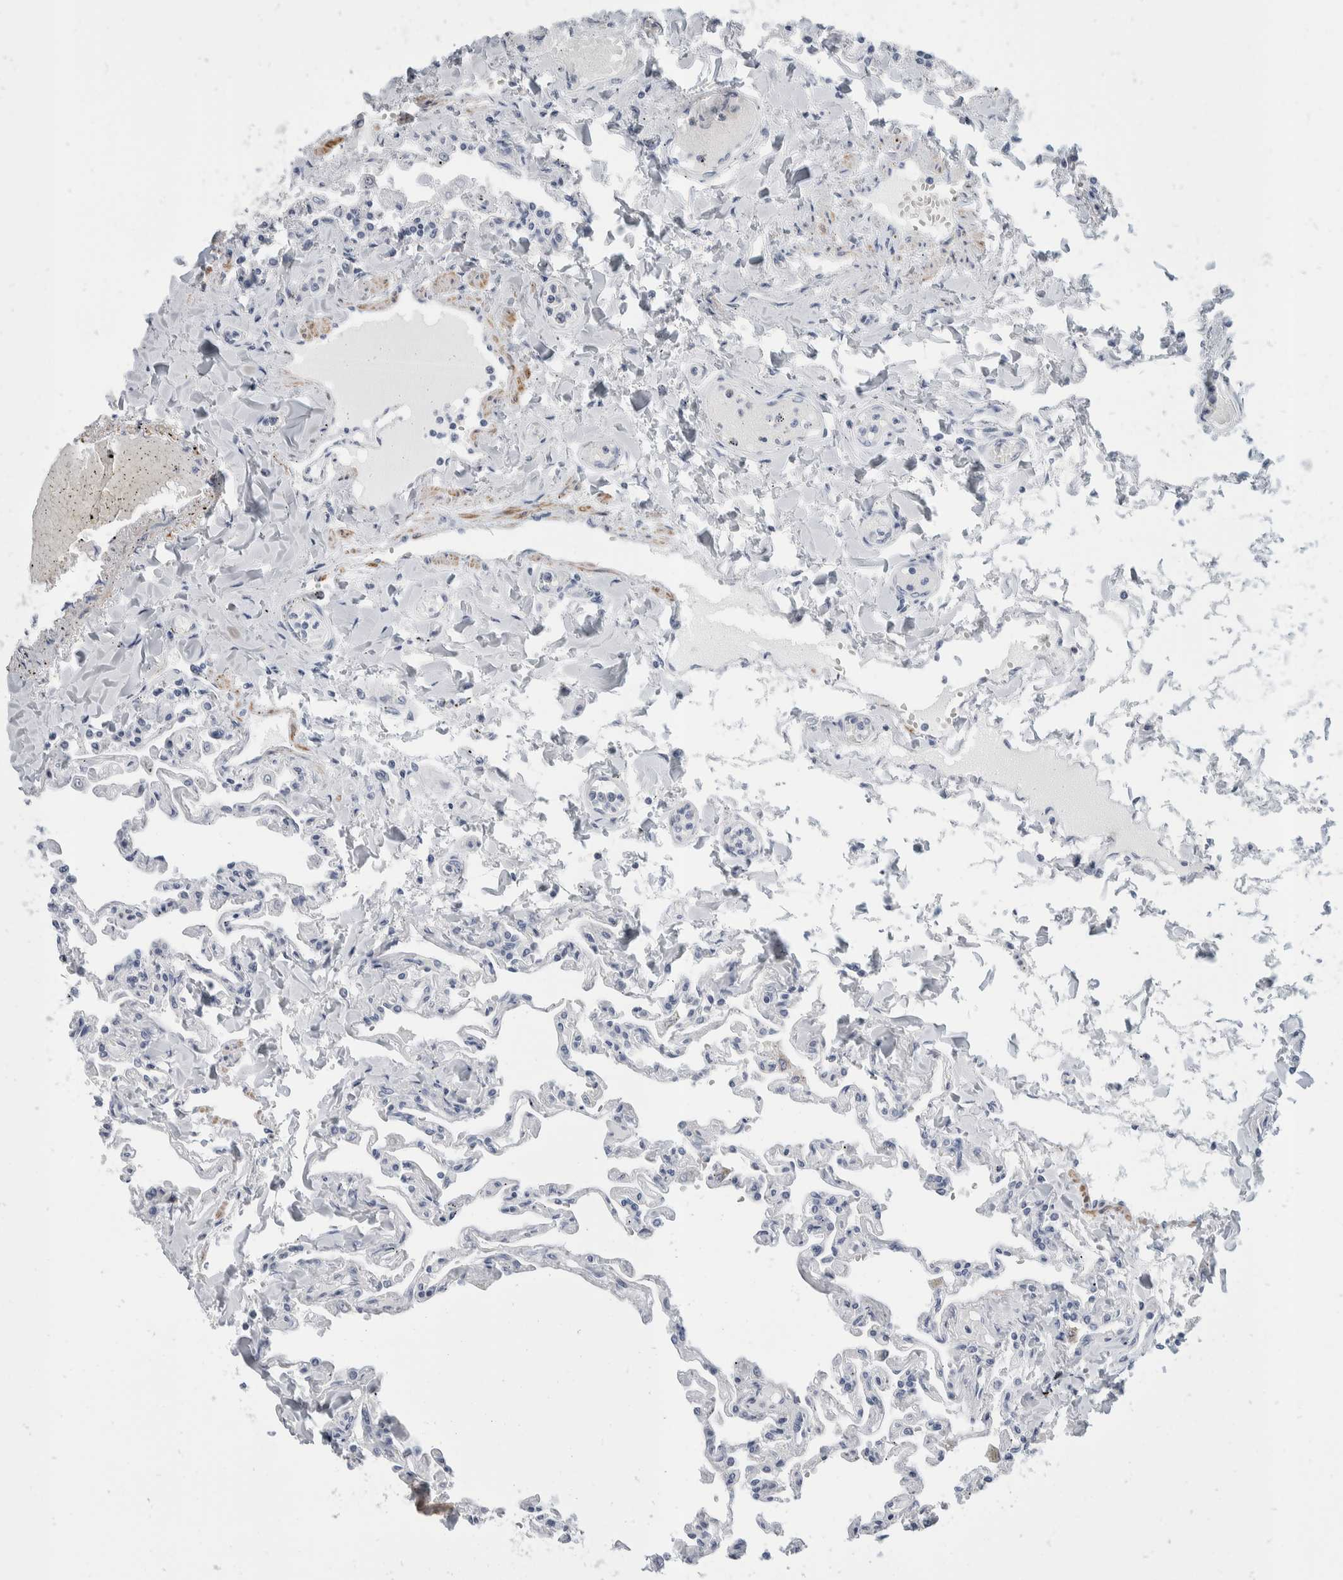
{"staining": {"intensity": "negative", "quantity": "none", "location": "none"}, "tissue": "lung", "cell_type": "Alveolar cells", "image_type": "normal", "snomed": [{"axis": "morphology", "description": "Normal tissue, NOS"}, {"axis": "topography", "description": "Lung"}], "caption": "Immunohistochemical staining of normal human lung reveals no significant staining in alveolar cells. (Brightfield microscopy of DAB immunohistochemistry (IHC) at high magnification).", "gene": "CATSPERD", "patient": {"sex": "male", "age": 21}}